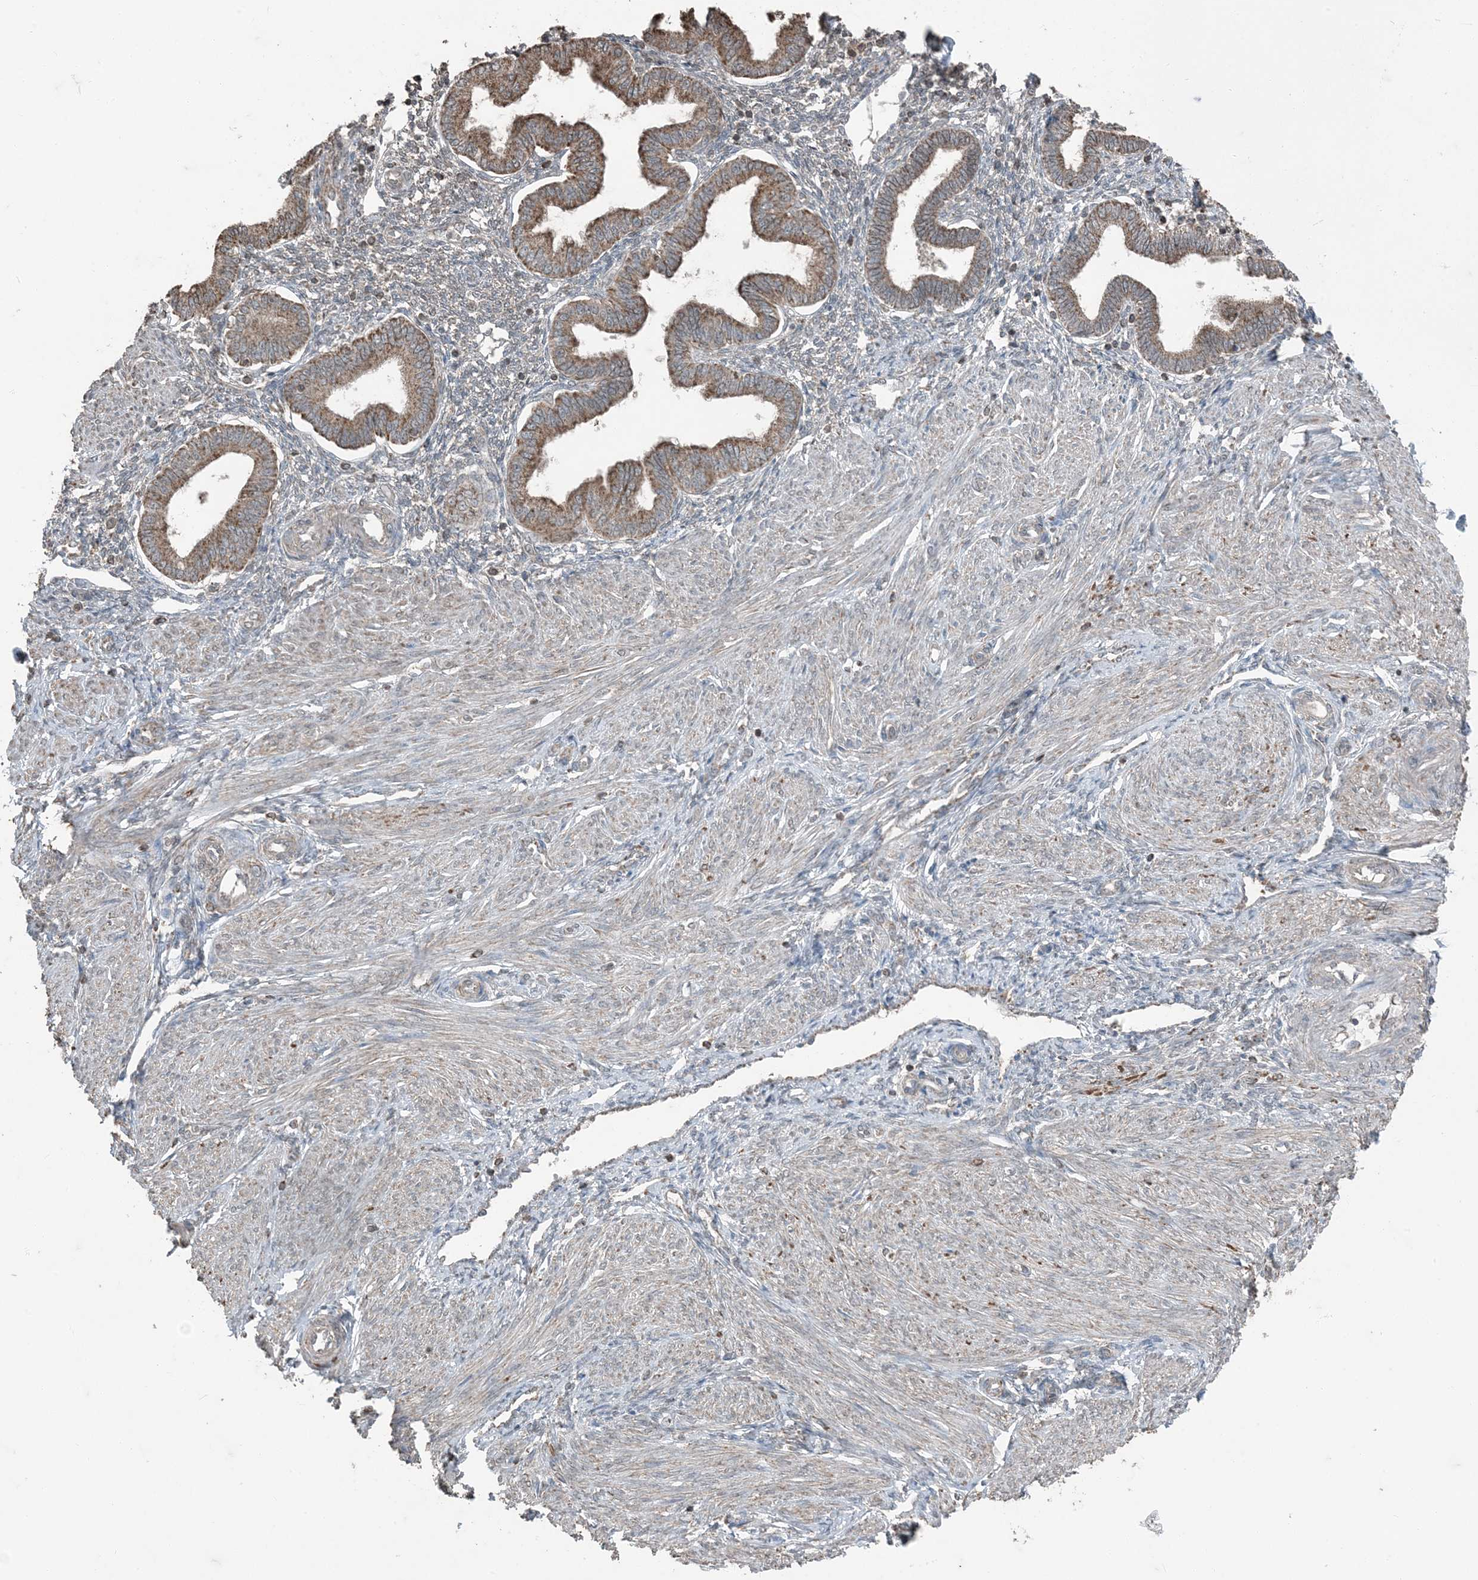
{"staining": {"intensity": "weak", "quantity": "<25%", "location": "cytoplasmic/membranous"}, "tissue": "endometrium", "cell_type": "Cells in endometrial stroma", "image_type": "normal", "snomed": [{"axis": "morphology", "description": "Normal tissue, NOS"}, {"axis": "topography", "description": "Endometrium"}], "caption": "Protein analysis of benign endometrium exhibits no significant expression in cells in endometrial stroma.", "gene": "GNL1", "patient": {"sex": "female", "age": 53}}